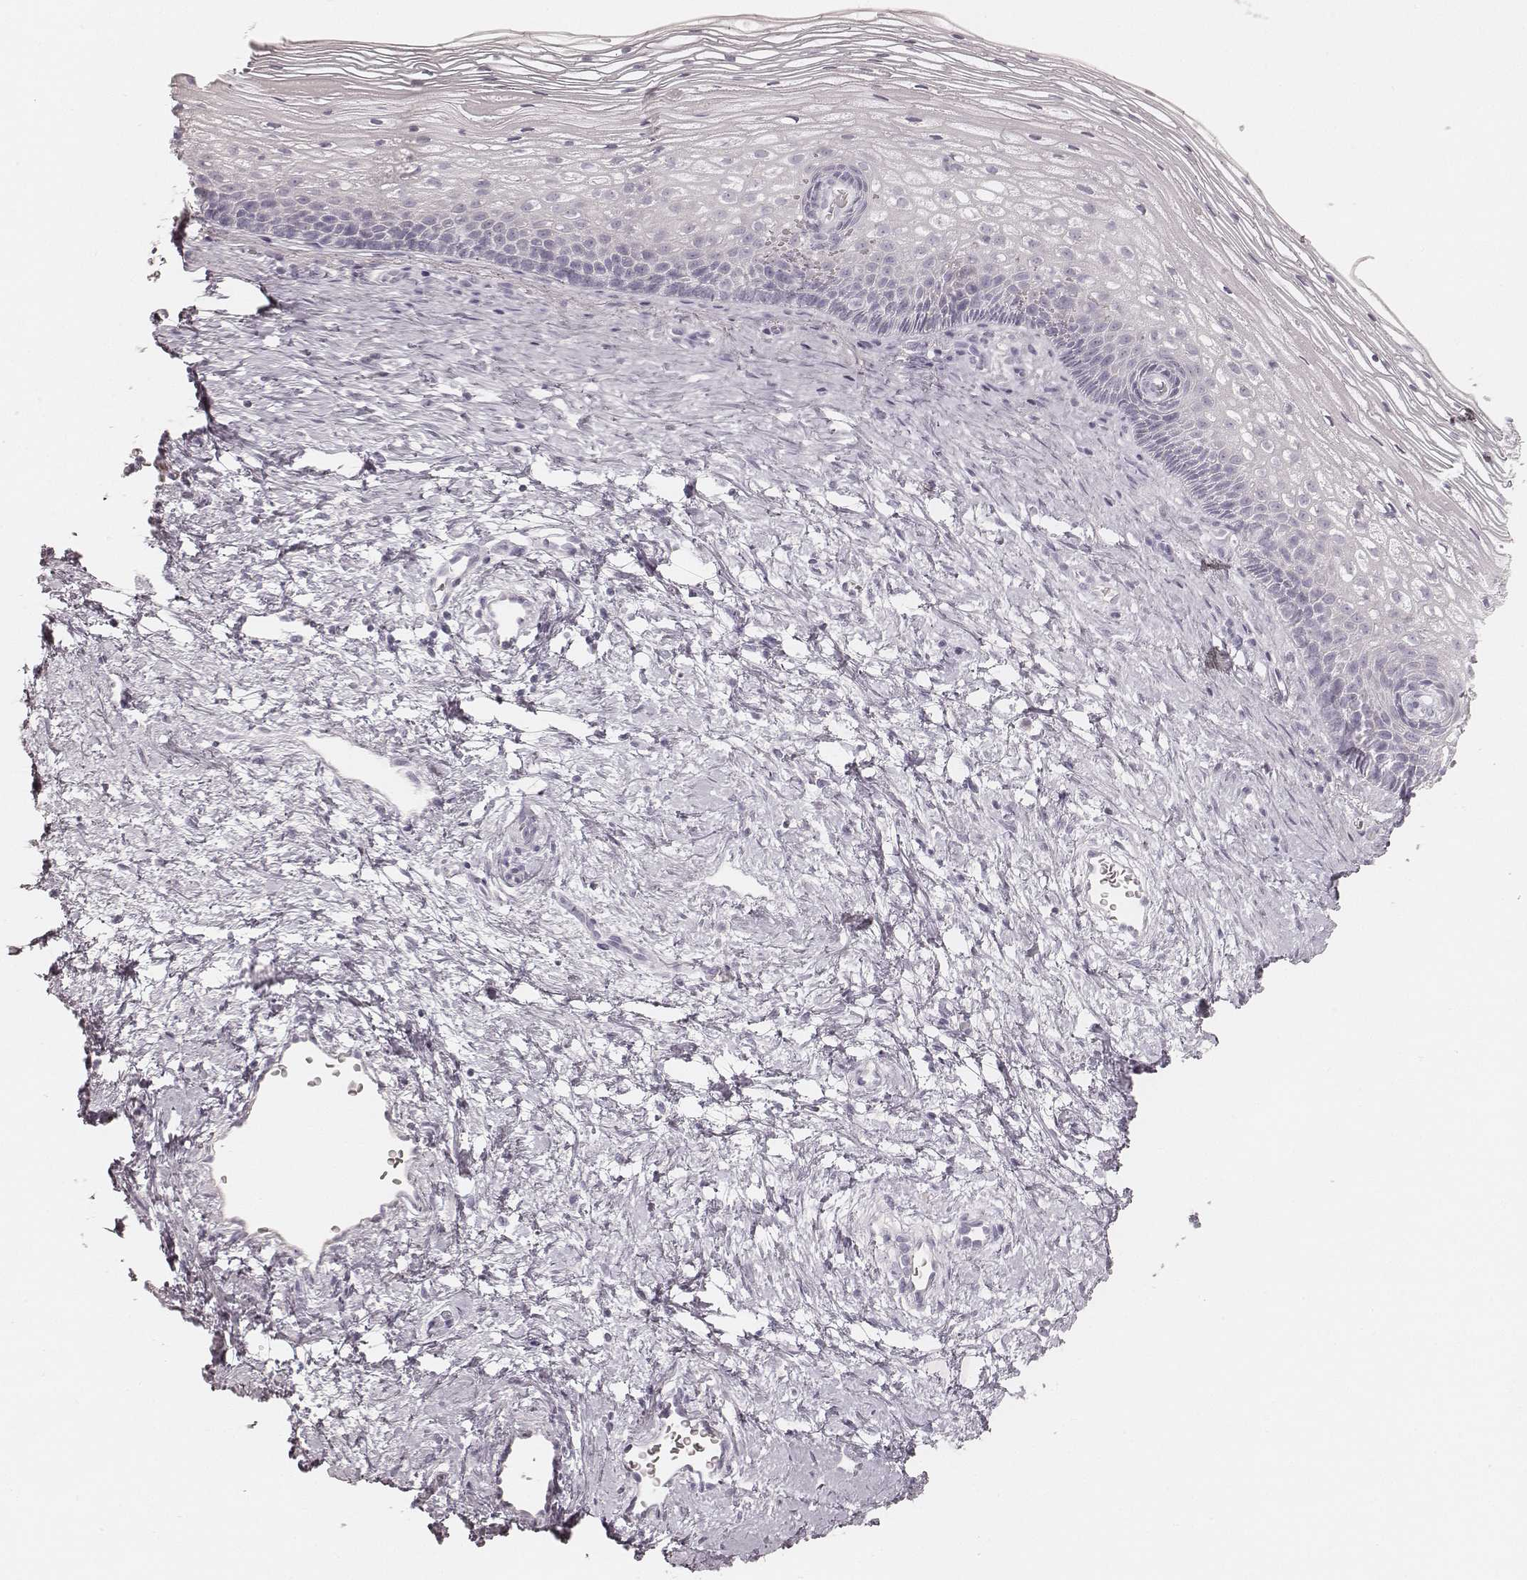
{"staining": {"intensity": "negative", "quantity": "none", "location": "none"}, "tissue": "cervix", "cell_type": "Glandular cells", "image_type": "normal", "snomed": [{"axis": "morphology", "description": "Normal tissue, NOS"}, {"axis": "topography", "description": "Cervix"}], "caption": "DAB (3,3'-diaminobenzidine) immunohistochemical staining of unremarkable human cervix exhibits no significant positivity in glandular cells. (Immunohistochemistry, brightfield microscopy, high magnification).", "gene": "KRT31", "patient": {"sex": "female", "age": 34}}